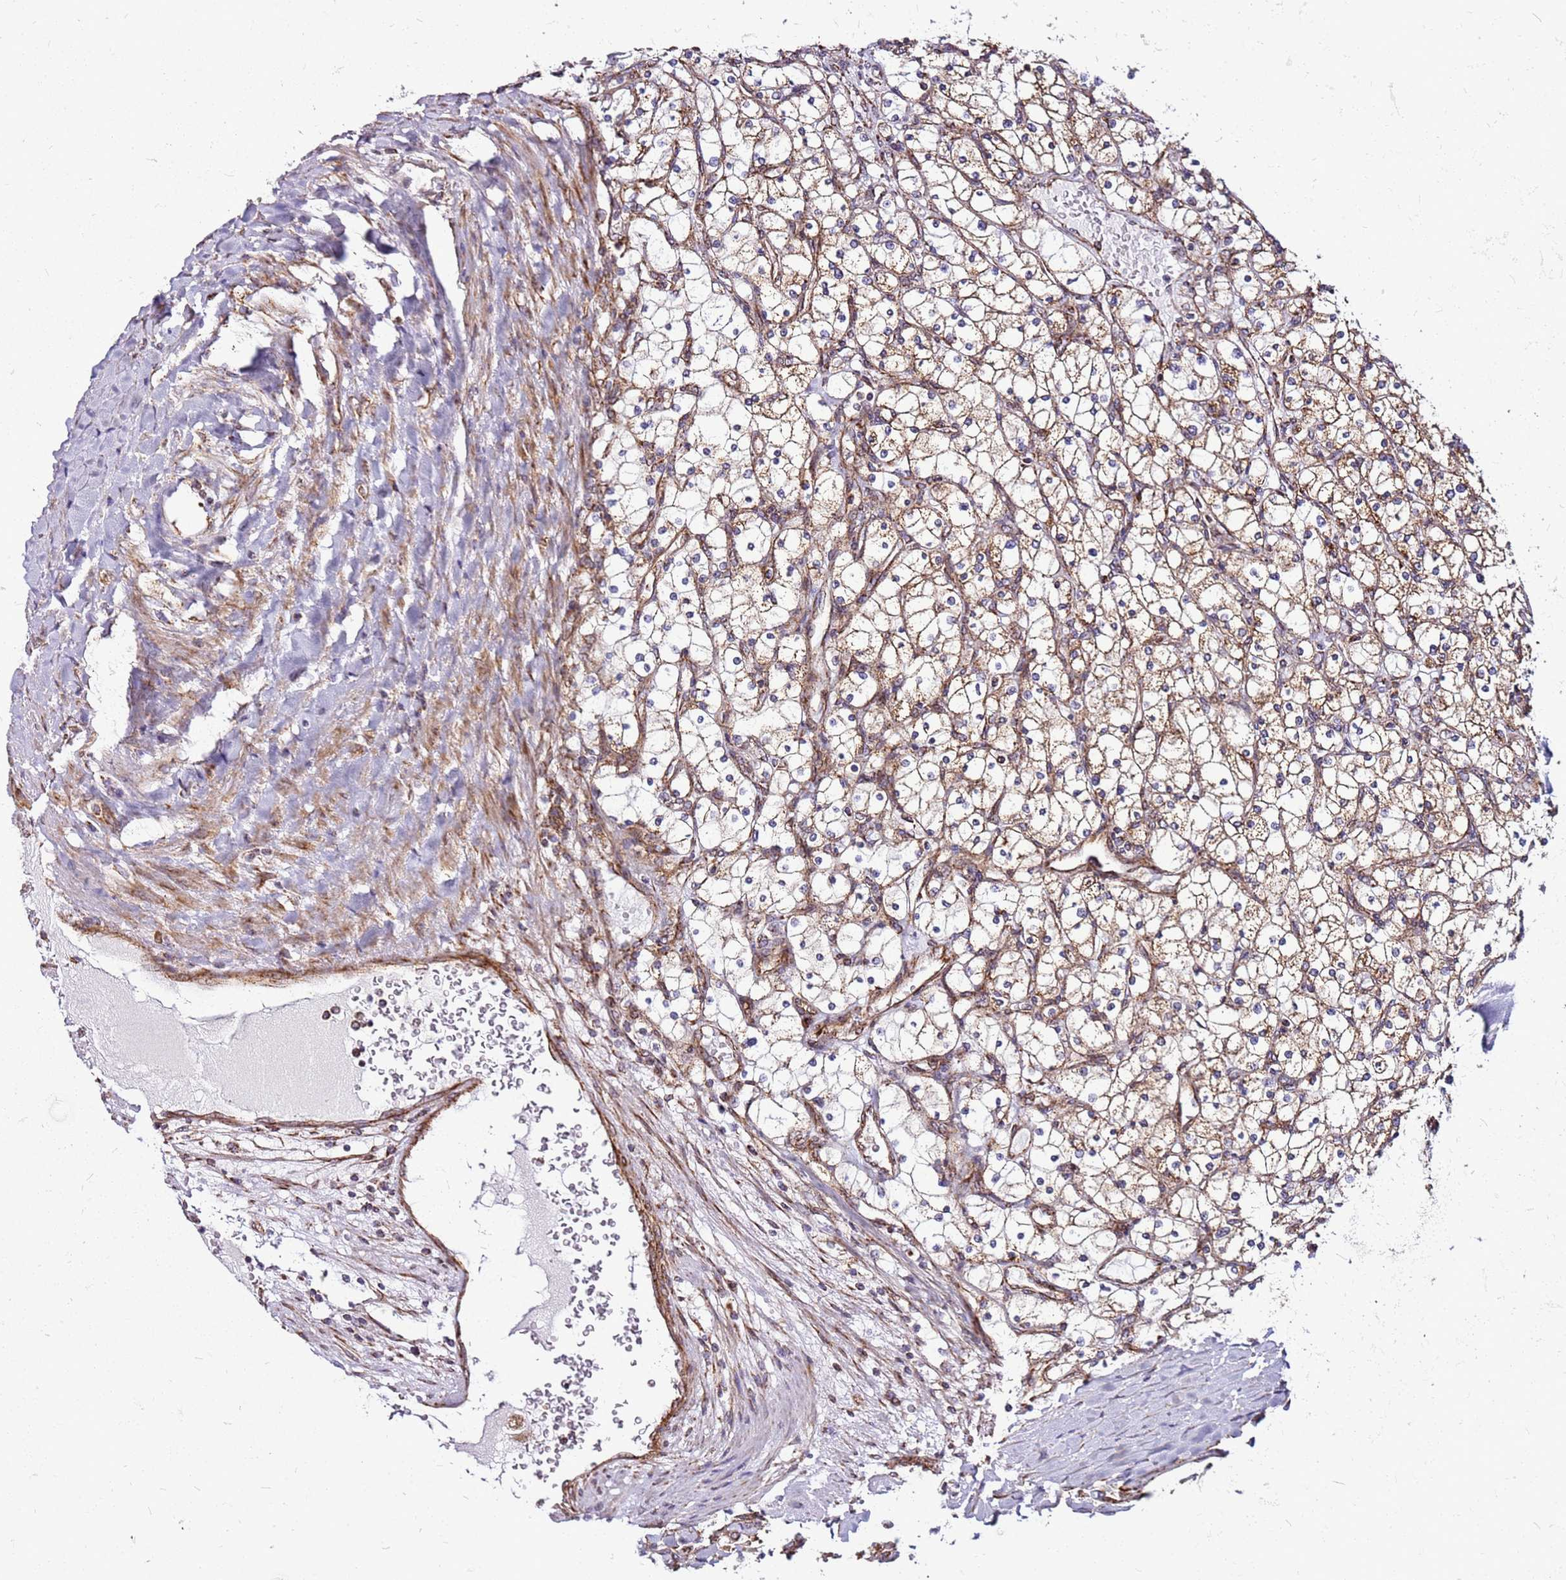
{"staining": {"intensity": "moderate", "quantity": "25%-75%", "location": "cytoplasmic/membranous"}, "tissue": "renal cancer", "cell_type": "Tumor cells", "image_type": "cancer", "snomed": [{"axis": "morphology", "description": "Adenocarcinoma, NOS"}, {"axis": "topography", "description": "Kidney"}], "caption": "Approximately 25%-75% of tumor cells in renal adenocarcinoma exhibit moderate cytoplasmic/membranous protein staining as visualized by brown immunohistochemical staining.", "gene": "OR51T1", "patient": {"sex": "male", "age": 80}}